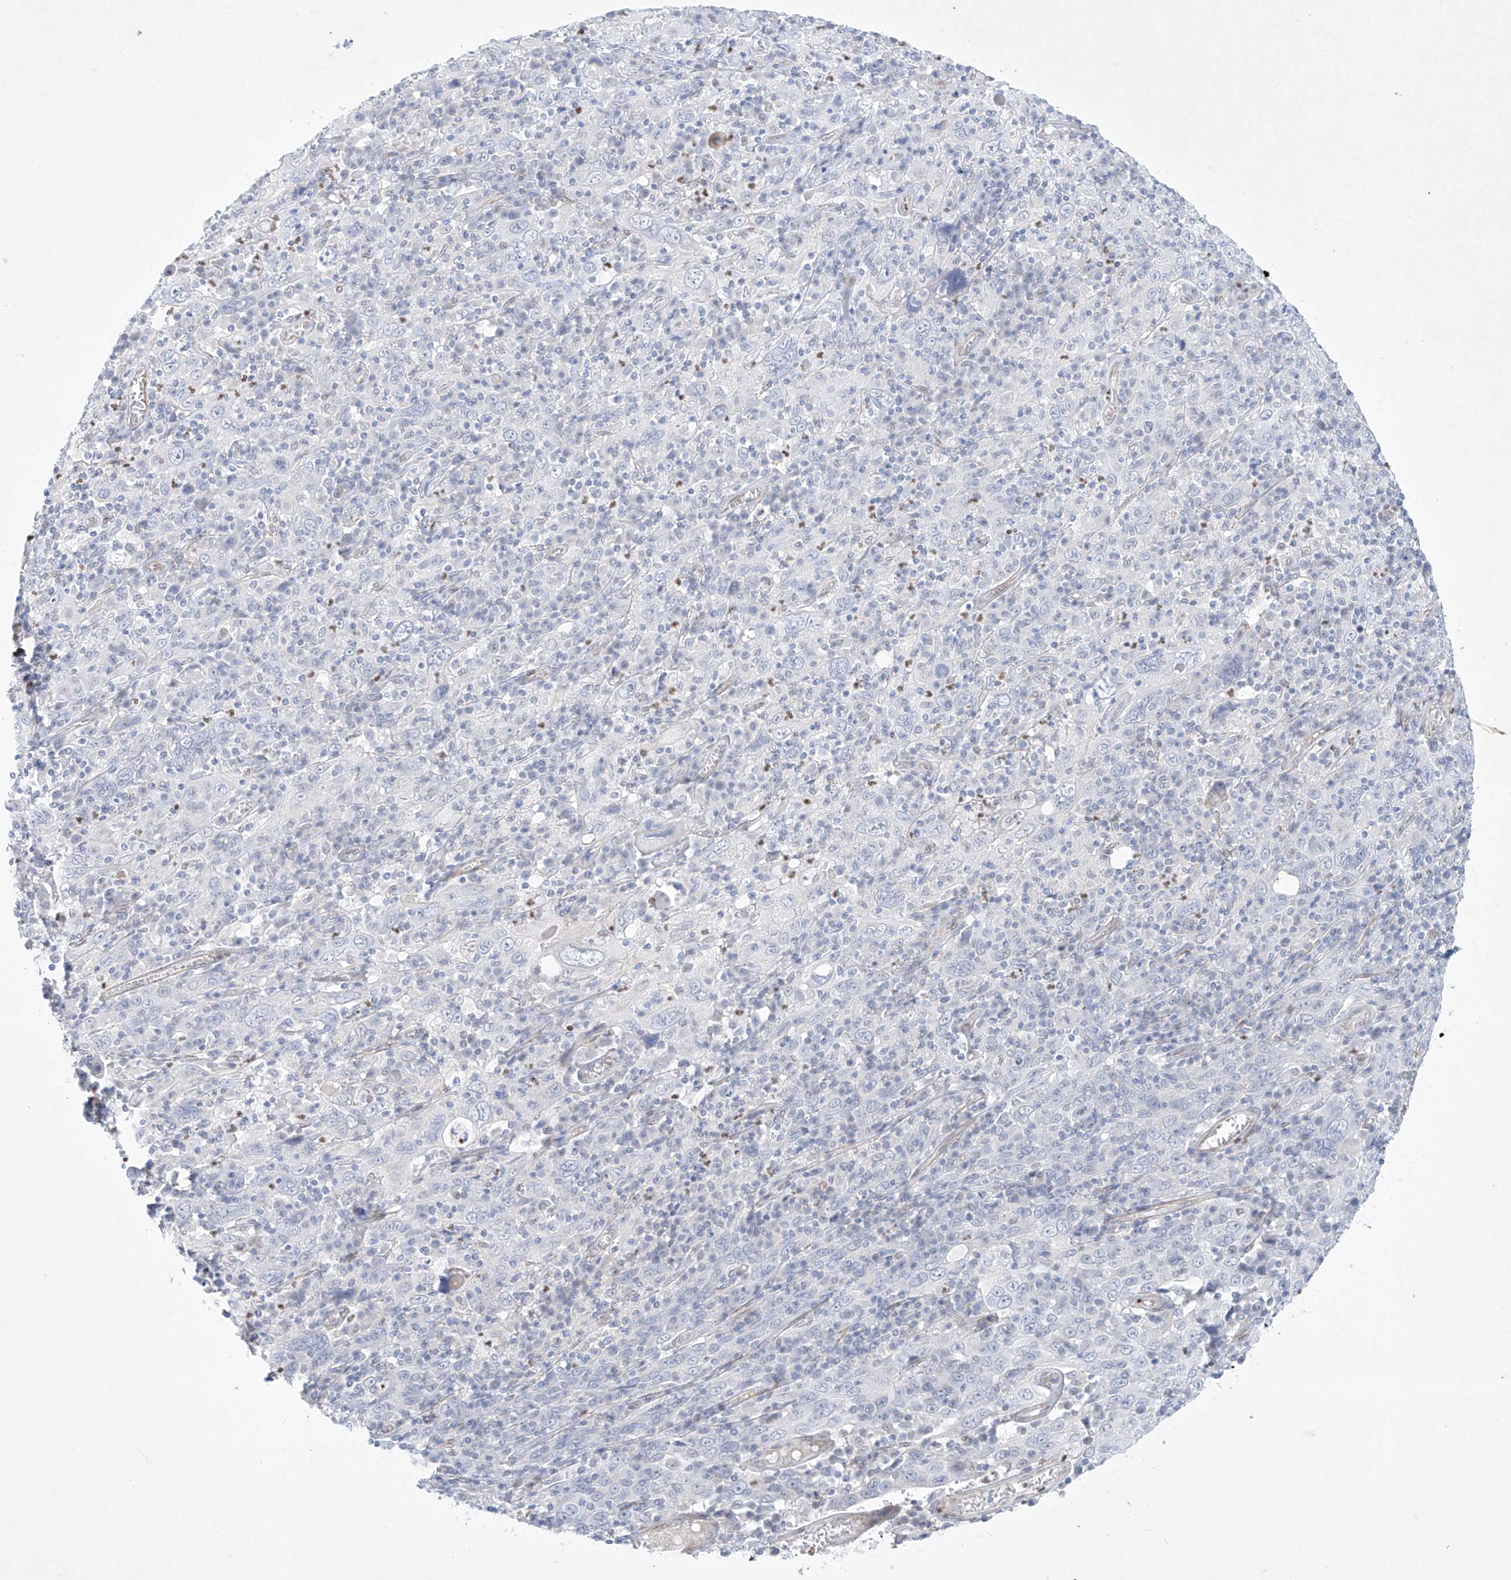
{"staining": {"intensity": "negative", "quantity": "none", "location": "none"}, "tissue": "cervical cancer", "cell_type": "Tumor cells", "image_type": "cancer", "snomed": [{"axis": "morphology", "description": "Squamous cell carcinoma, NOS"}, {"axis": "topography", "description": "Cervix"}], "caption": "An immunohistochemistry (IHC) photomicrograph of squamous cell carcinoma (cervical) is shown. There is no staining in tumor cells of squamous cell carcinoma (cervical). (Brightfield microscopy of DAB immunohistochemistry at high magnification).", "gene": "REEP2", "patient": {"sex": "female", "age": 46}}